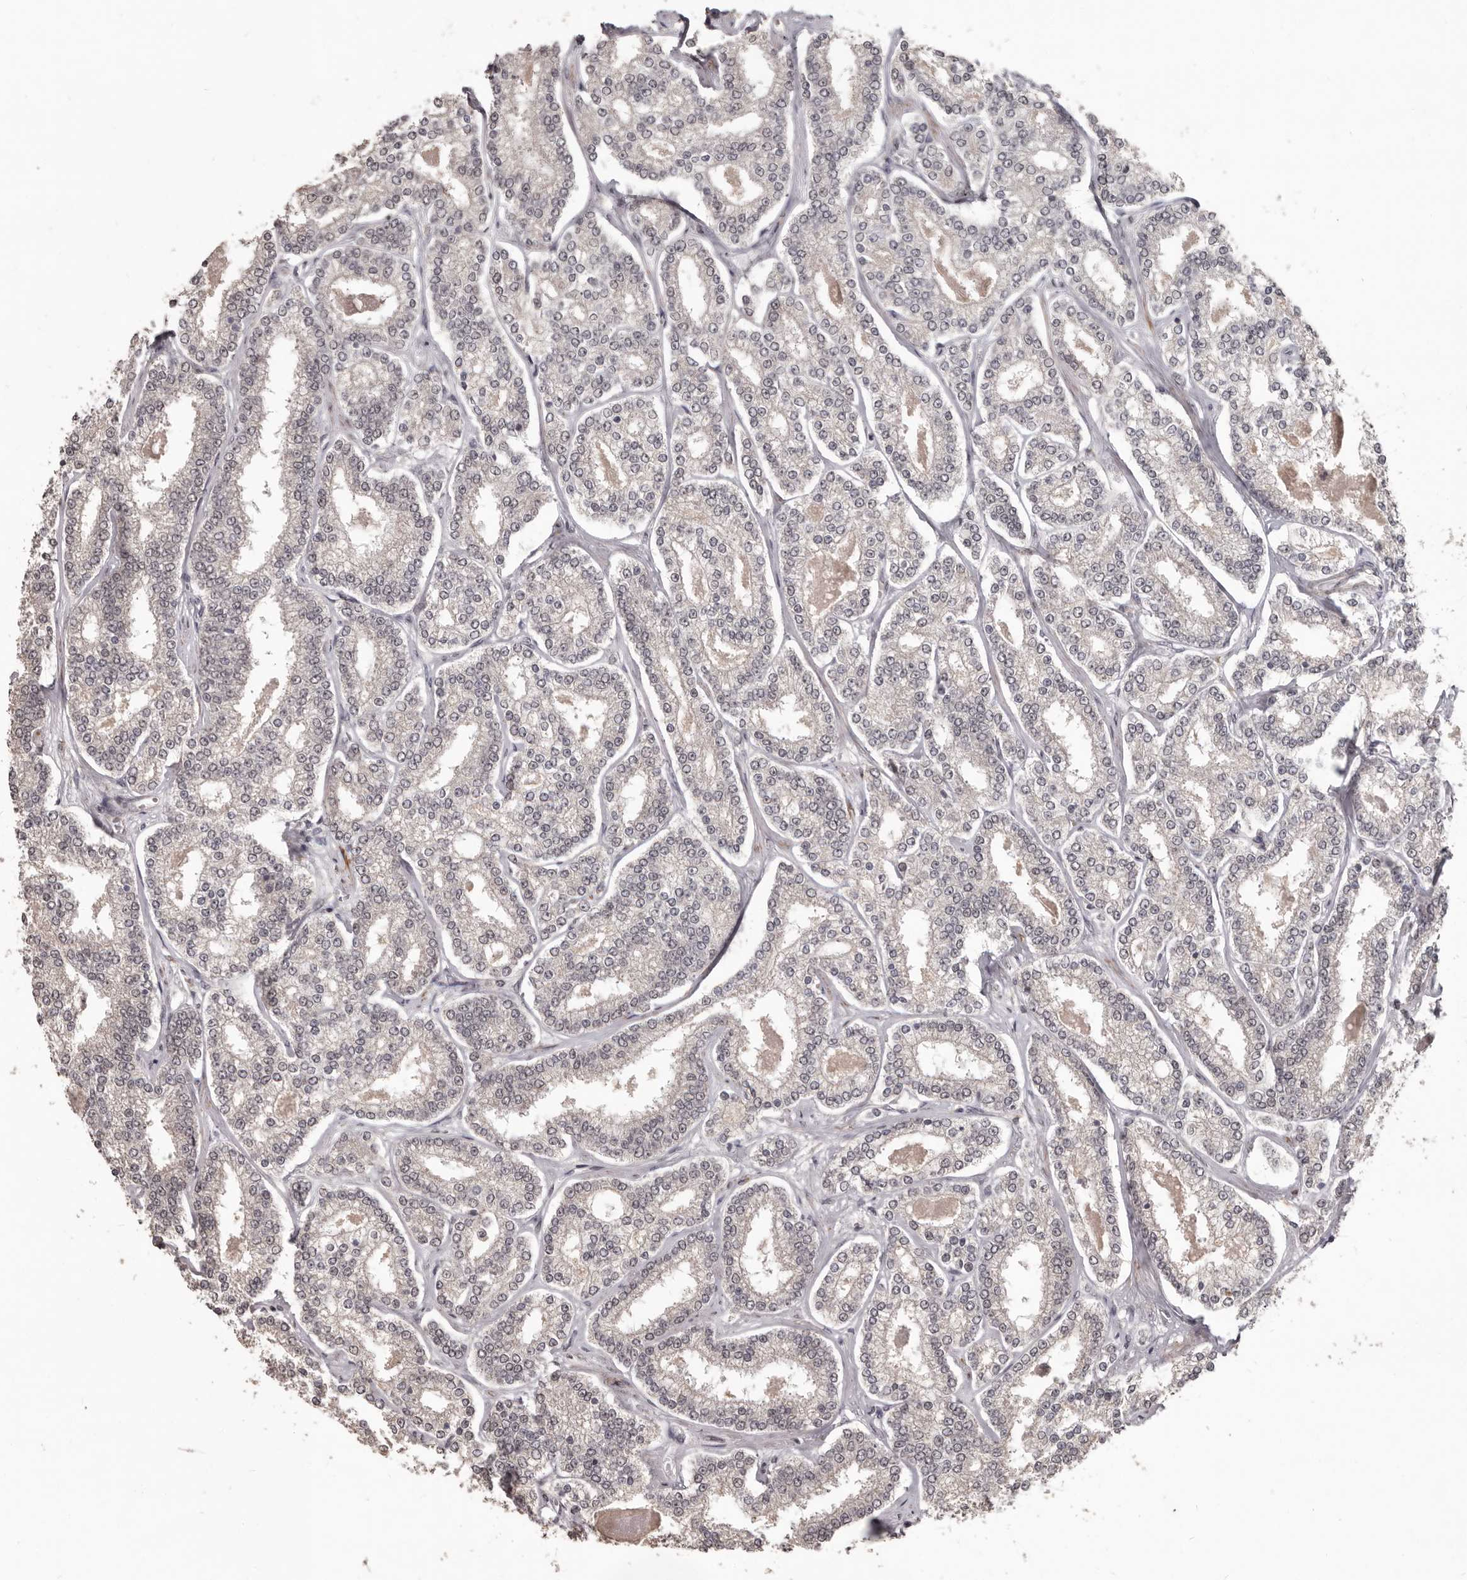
{"staining": {"intensity": "weak", "quantity": "<25%", "location": "nuclear"}, "tissue": "prostate cancer", "cell_type": "Tumor cells", "image_type": "cancer", "snomed": [{"axis": "morphology", "description": "Normal tissue, NOS"}, {"axis": "morphology", "description": "Adenocarcinoma, High grade"}, {"axis": "topography", "description": "Prostate"}], "caption": "A histopathology image of prostate high-grade adenocarcinoma stained for a protein displays no brown staining in tumor cells.", "gene": "ZFP14", "patient": {"sex": "male", "age": 83}}